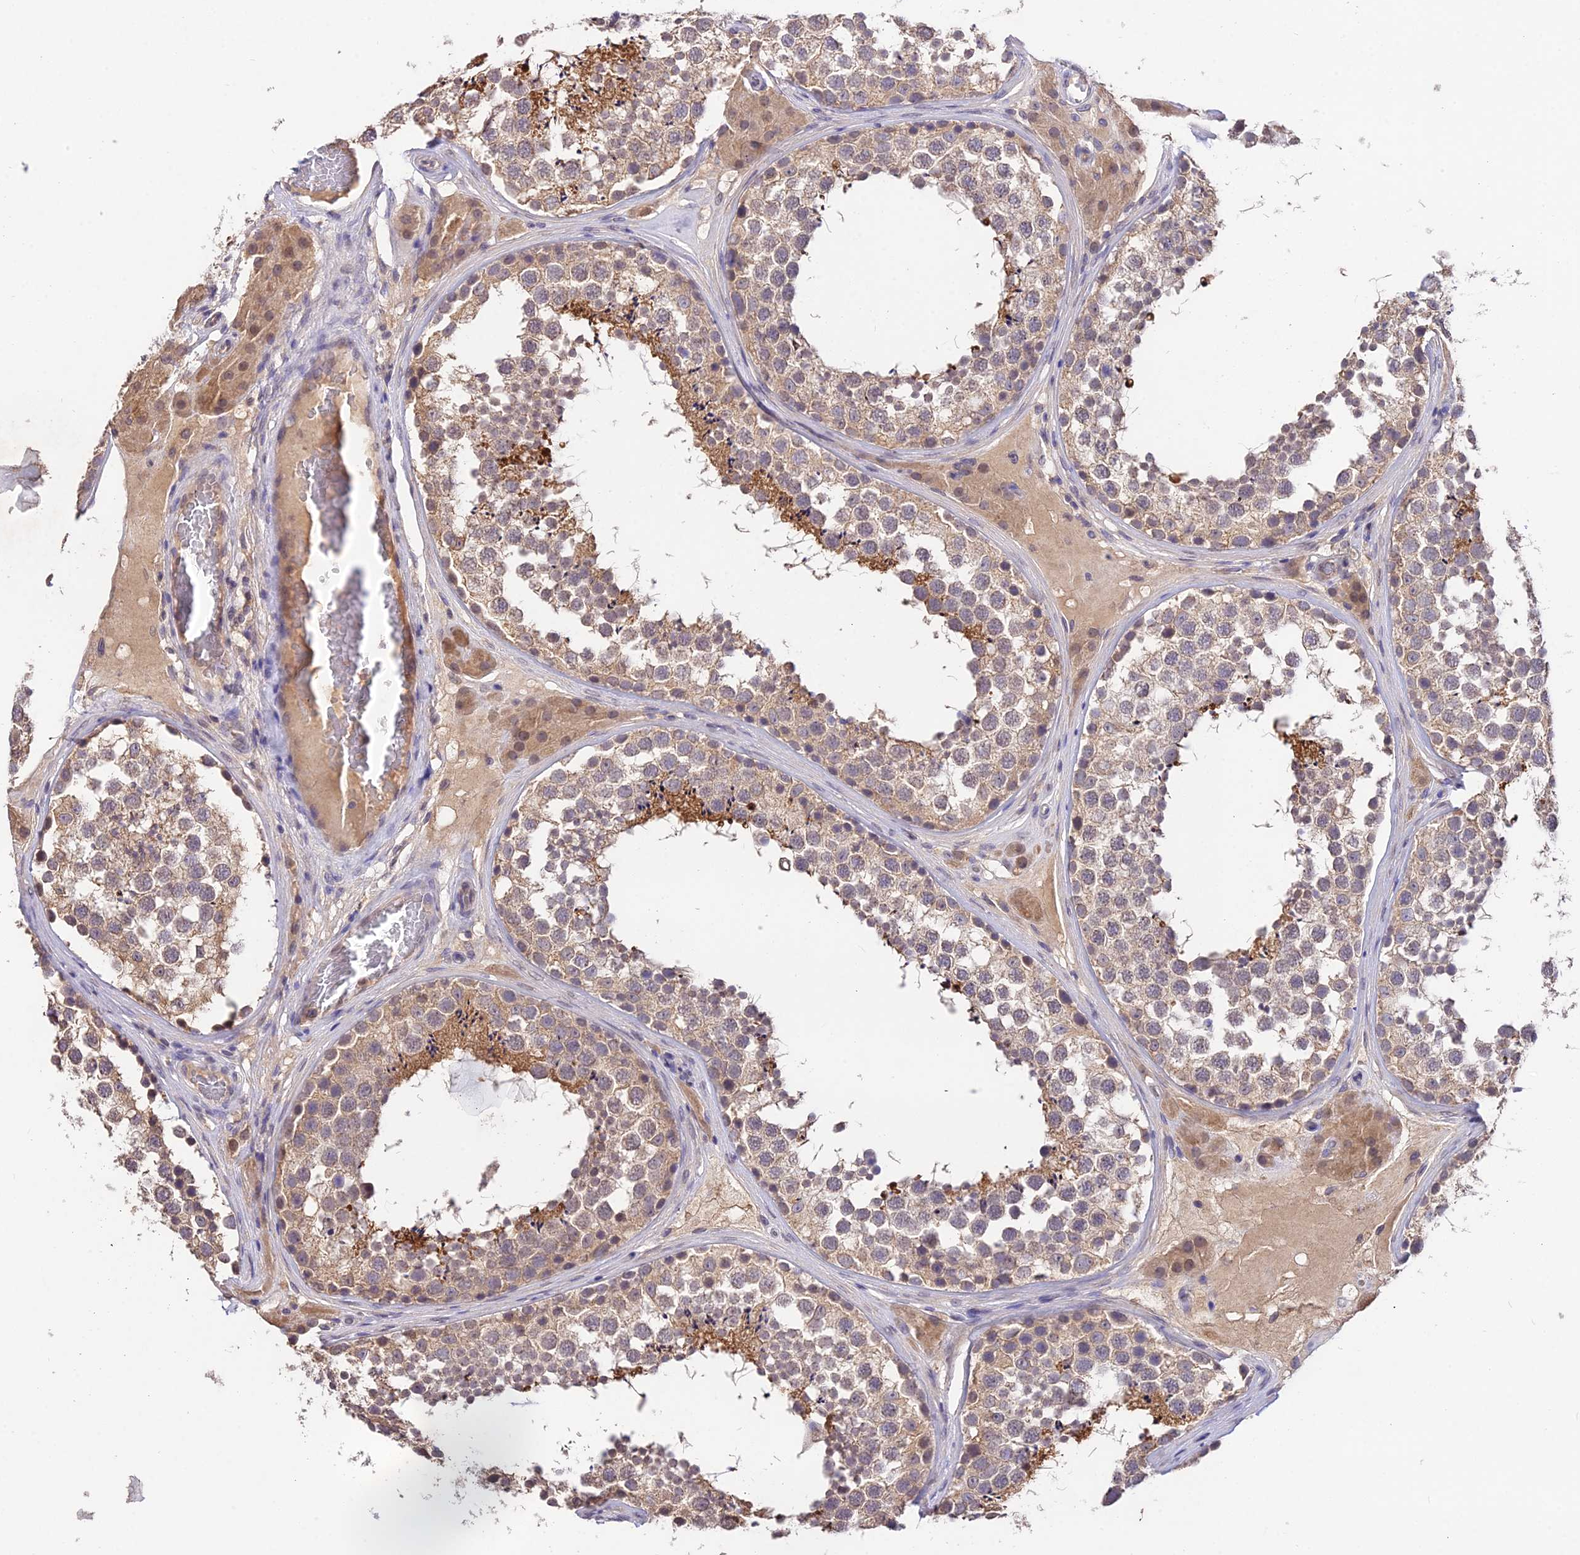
{"staining": {"intensity": "moderate", "quantity": ">75%", "location": "cytoplasmic/membranous"}, "tissue": "testis", "cell_type": "Cells in seminiferous ducts", "image_type": "normal", "snomed": [{"axis": "morphology", "description": "Normal tissue, NOS"}, {"axis": "topography", "description": "Testis"}], "caption": "Benign testis was stained to show a protein in brown. There is medium levels of moderate cytoplasmic/membranous expression in about >75% of cells in seminiferous ducts. The protein of interest is shown in brown color, while the nuclei are stained blue.", "gene": "PGK1", "patient": {"sex": "male", "age": 46}}